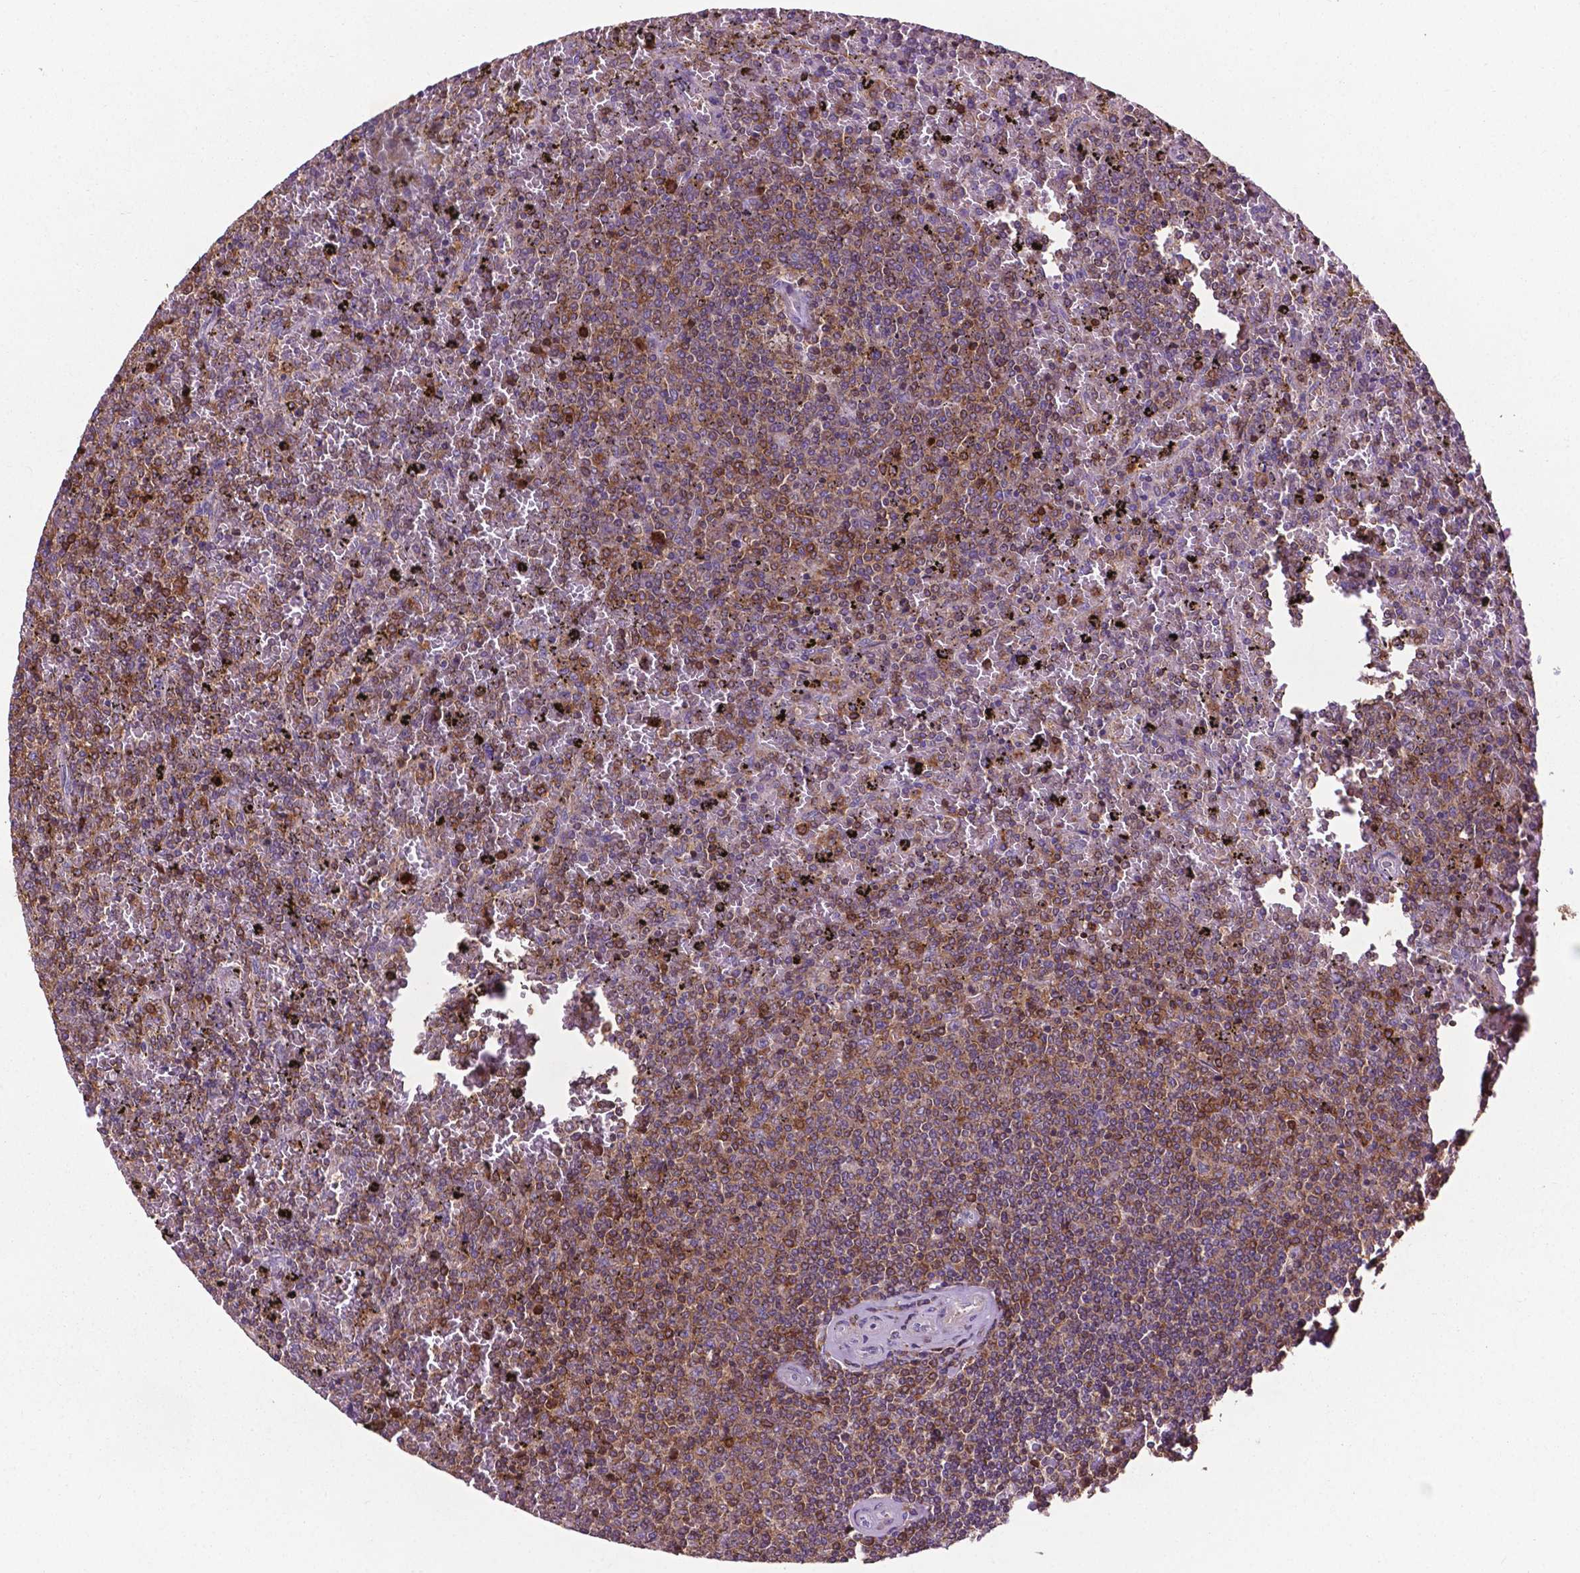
{"staining": {"intensity": "moderate", "quantity": "<25%", "location": "cytoplasmic/membranous"}, "tissue": "lymphoma", "cell_type": "Tumor cells", "image_type": "cancer", "snomed": [{"axis": "morphology", "description": "Malignant lymphoma, non-Hodgkin's type, Low grade"}, {"axis": "topography", "description": "Spleen"}], "caption": "The micrograph reveals staining of lymphoma, revealing moderate cytoplasmic/membranous protein positivity (brown color) within tumor cells.", "gene": "SMAD3", "patient": {"sex": "female", "age": 77}}